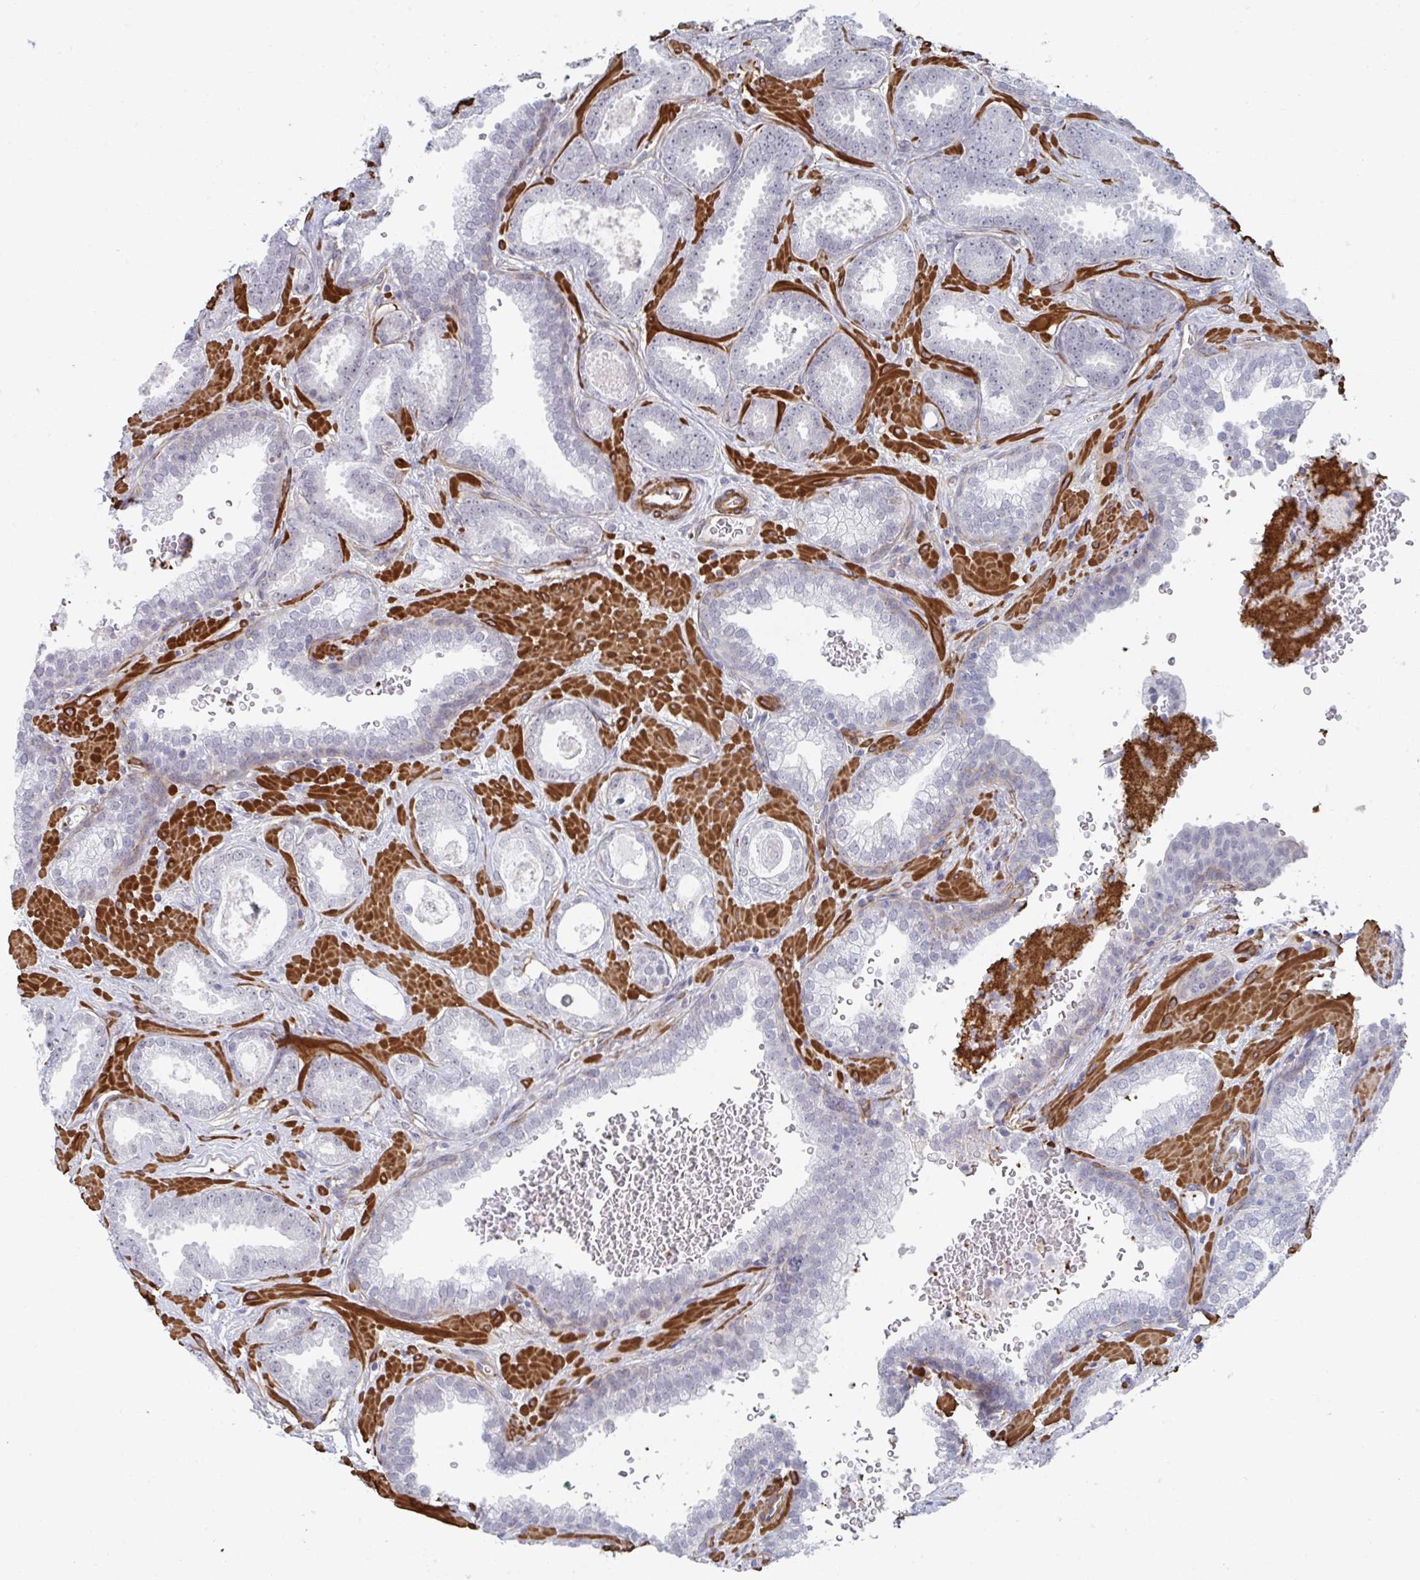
{"staining": {"intensity": "negative", "quantity": "none", "location": "none"}, "tissue": "prostate cancer", "cell_type": "Tumor cells", "image_type": "cancer", "snomed": [{"axis": "morphology", "description": "Adenocarcinoma, High grade"}, {"axis": "topography", "description": "Prostate"}], "caption": "A micrograph of human prostate cancer (adenocarcinoma (high-grade)) is negative for staining in tumor cells.", "gene": "NEURL4", "patient": {"sex": "male", "age": 58}}